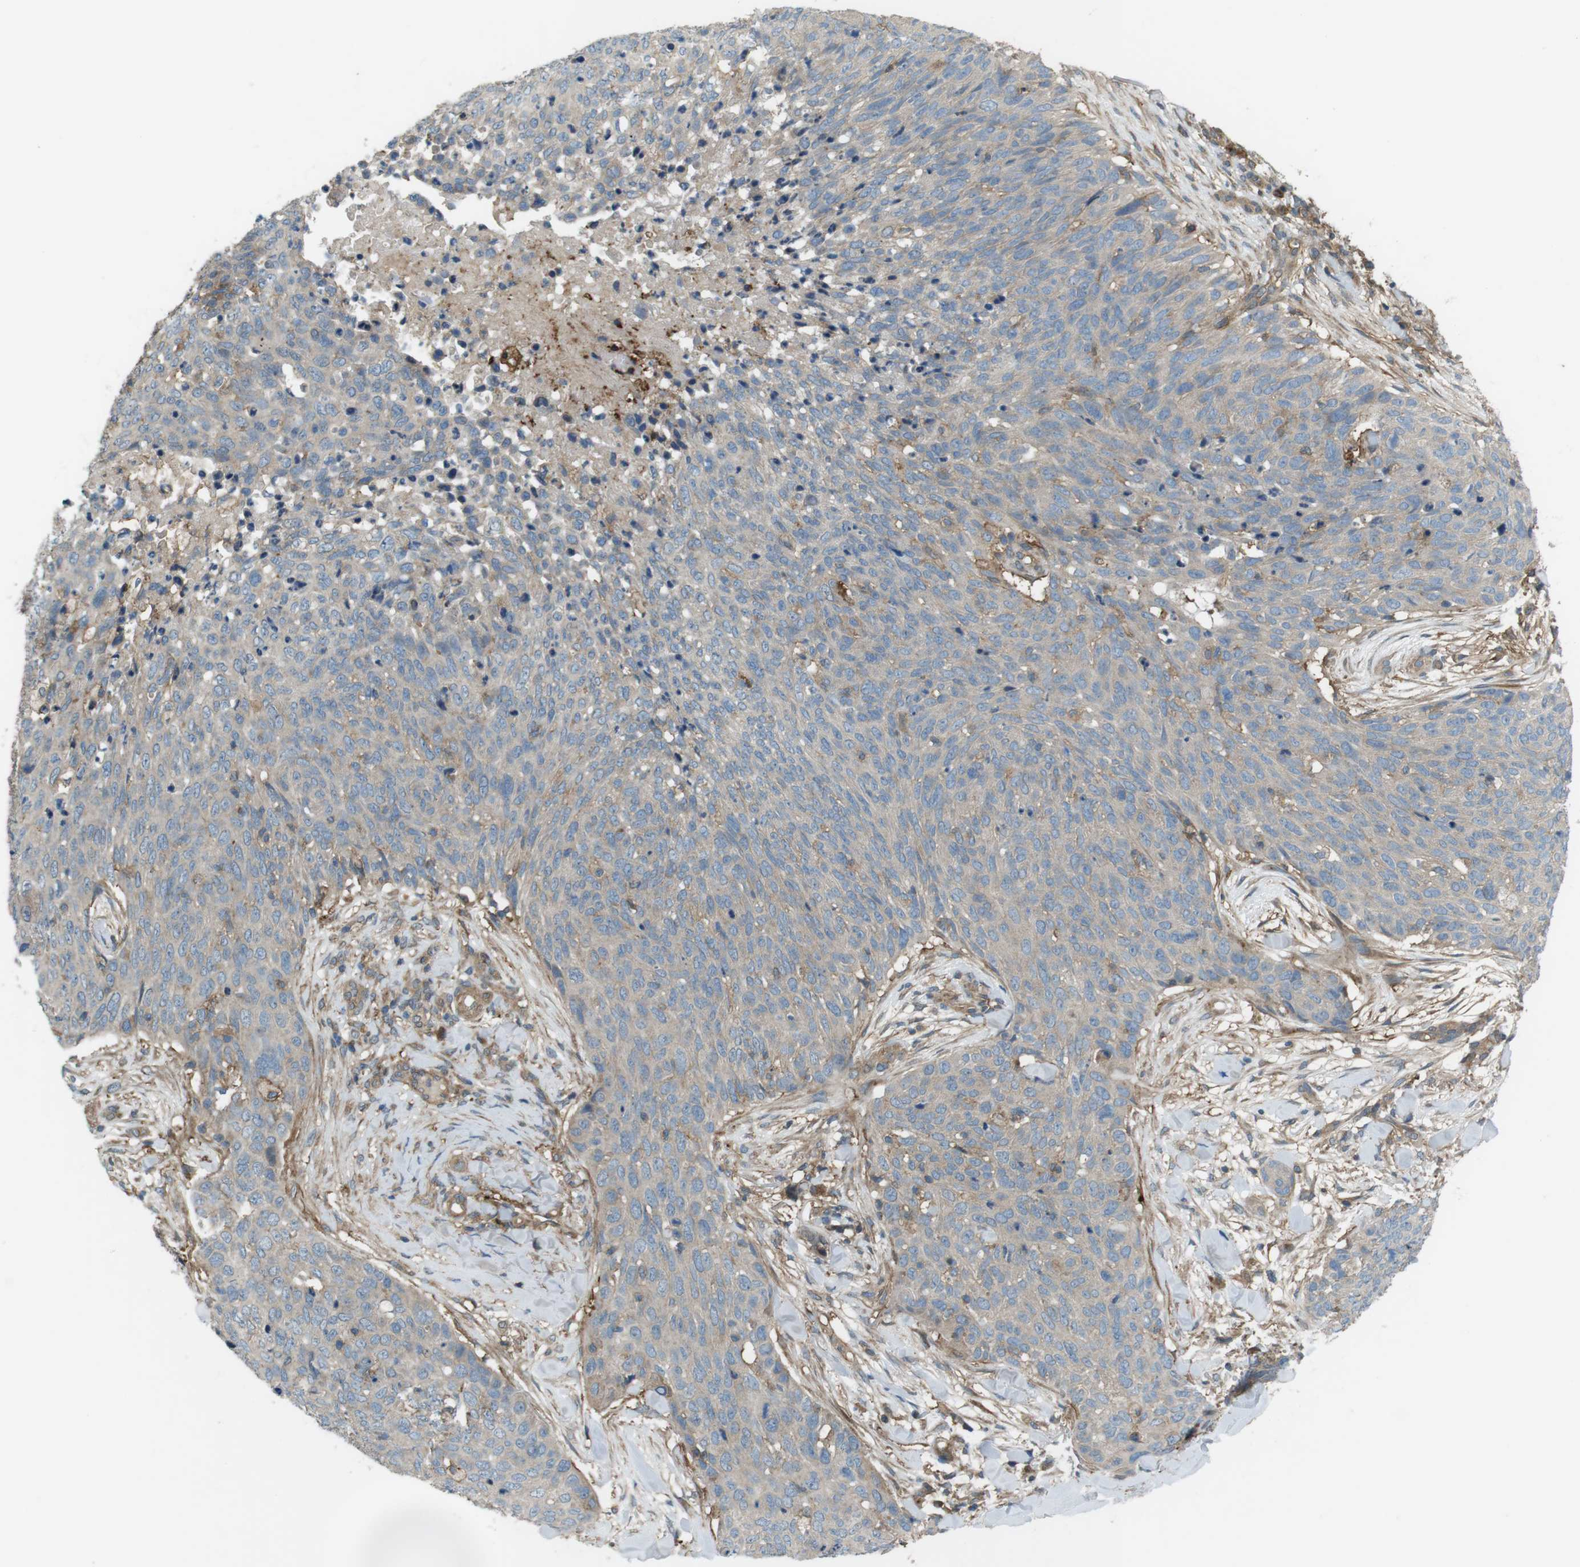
{"staining": {"intensity": "negative", "quantity": "none", "location": "none"}, "tissue": "skin cancer", "cell_type": "Tumor cells", "image_type": "cancer", "snomed": [{"axis": "morphology", "description": "Squamous cell carcinoma in situ, NOS"}, {"axis": "morphology", "description": "Squamous cell carcinoma, NOS"}, {"axis": "topography", "description": "Skin"}], "caption": "Immunohistochemistry micrograph of skin squamous cell carcinoma in situ stained for a protein (brown), which displays no positivity in tumor cells. (DAB (3,3'-diaminobenzidine) IHC, high magnification).", "gene": "DDAH2", "patient": {"sex": "male", "age": 93}}